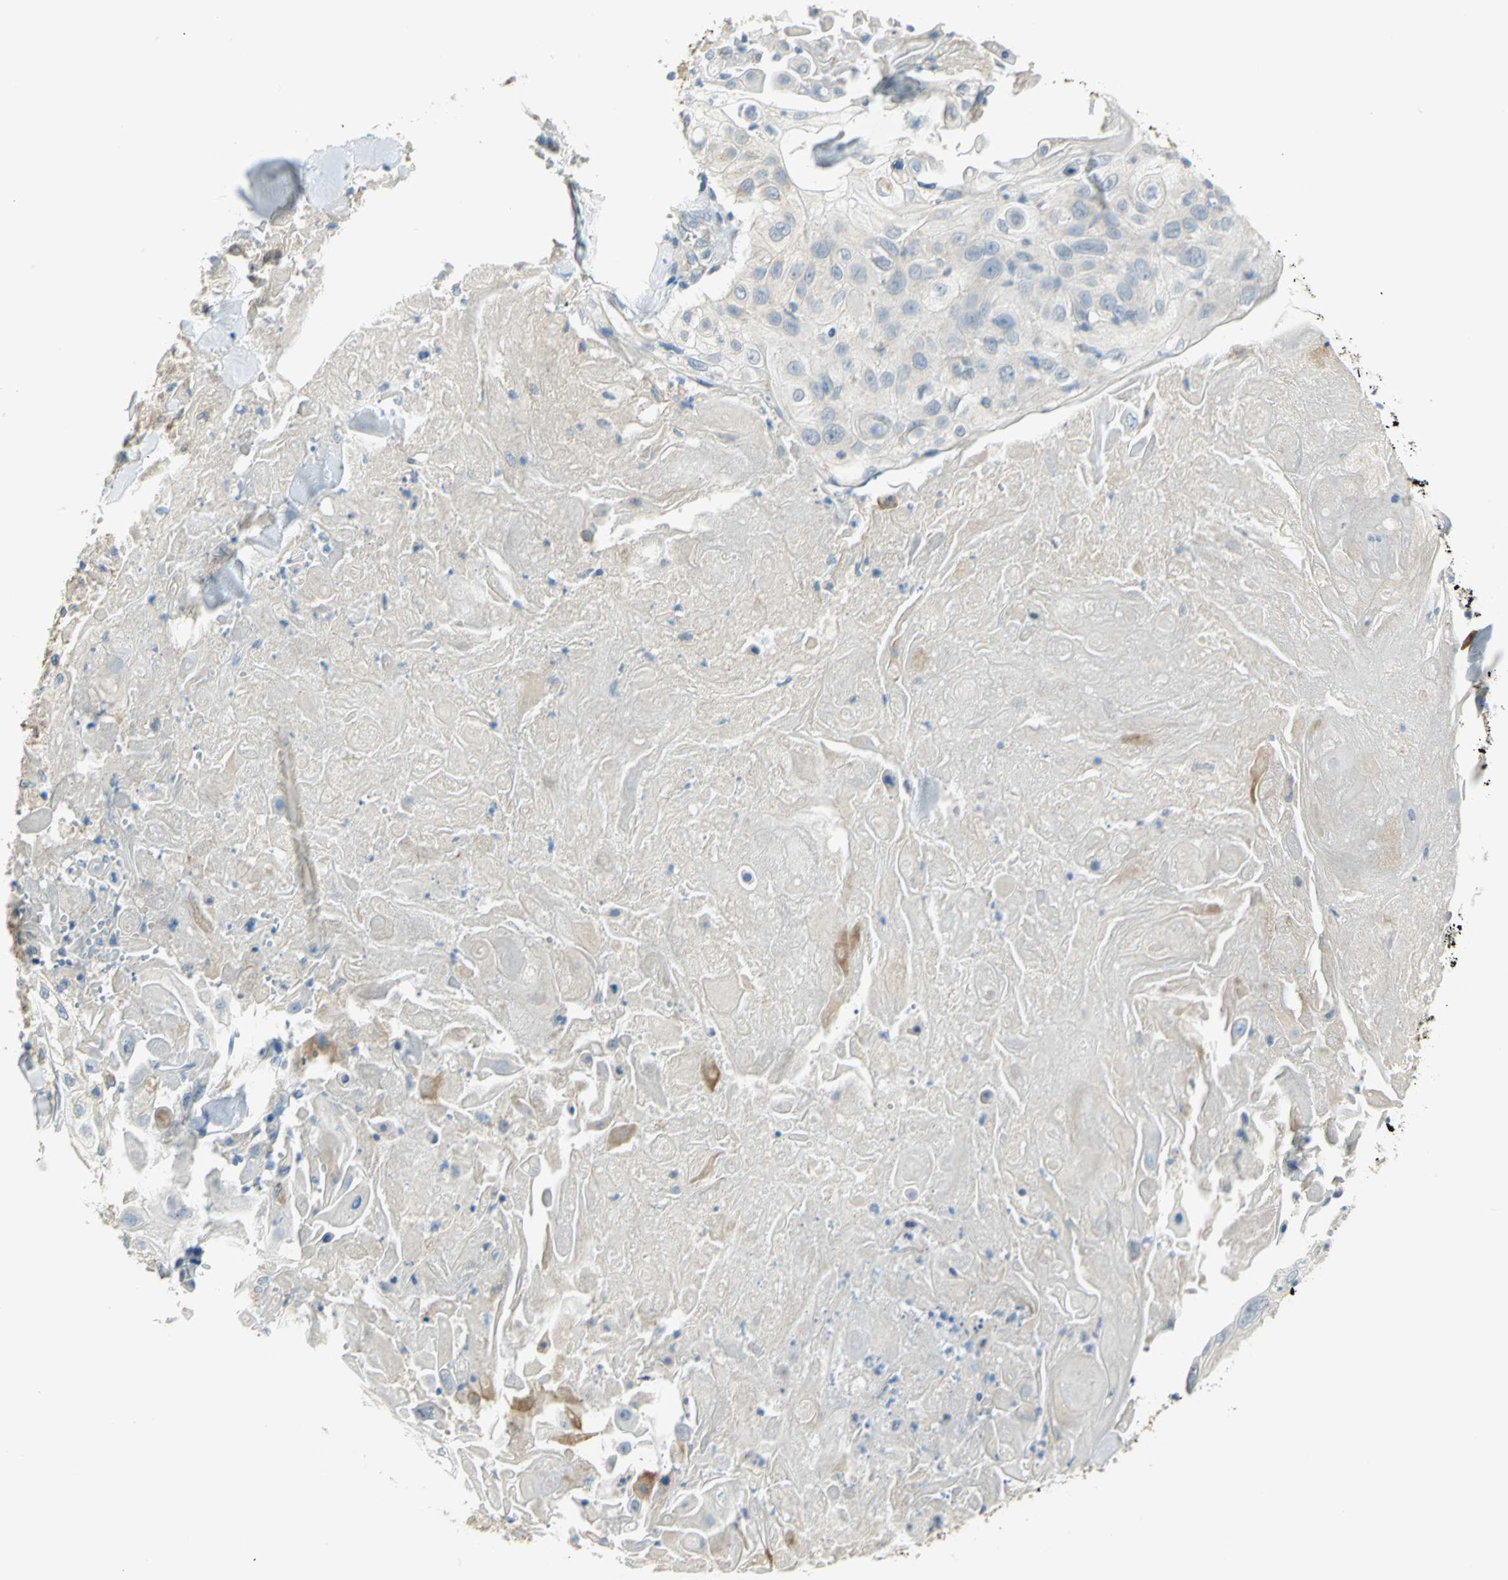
{"staining": {"intensity": "moderate", "quantity": "<25%", "location": "cytoplasmic/membranous"}, "tissue": "skin cancer", "cell_type": "Tumor cells", "image_type": "cancer", "snomed": [{"axis": "morphology", "description": "Squamous cell carcinoma, NOS"}, {"axis": "topography", "description": "Skin"}], "caption": "Human squamous cell carcinoma (skin) stained with a brown dye exhibits moderate cytoplasmic/membranous positive positivity in approximately <25% of tumor cells.", "gene": "HTR1F", "patient": {"sex": "male", "age": 86}}